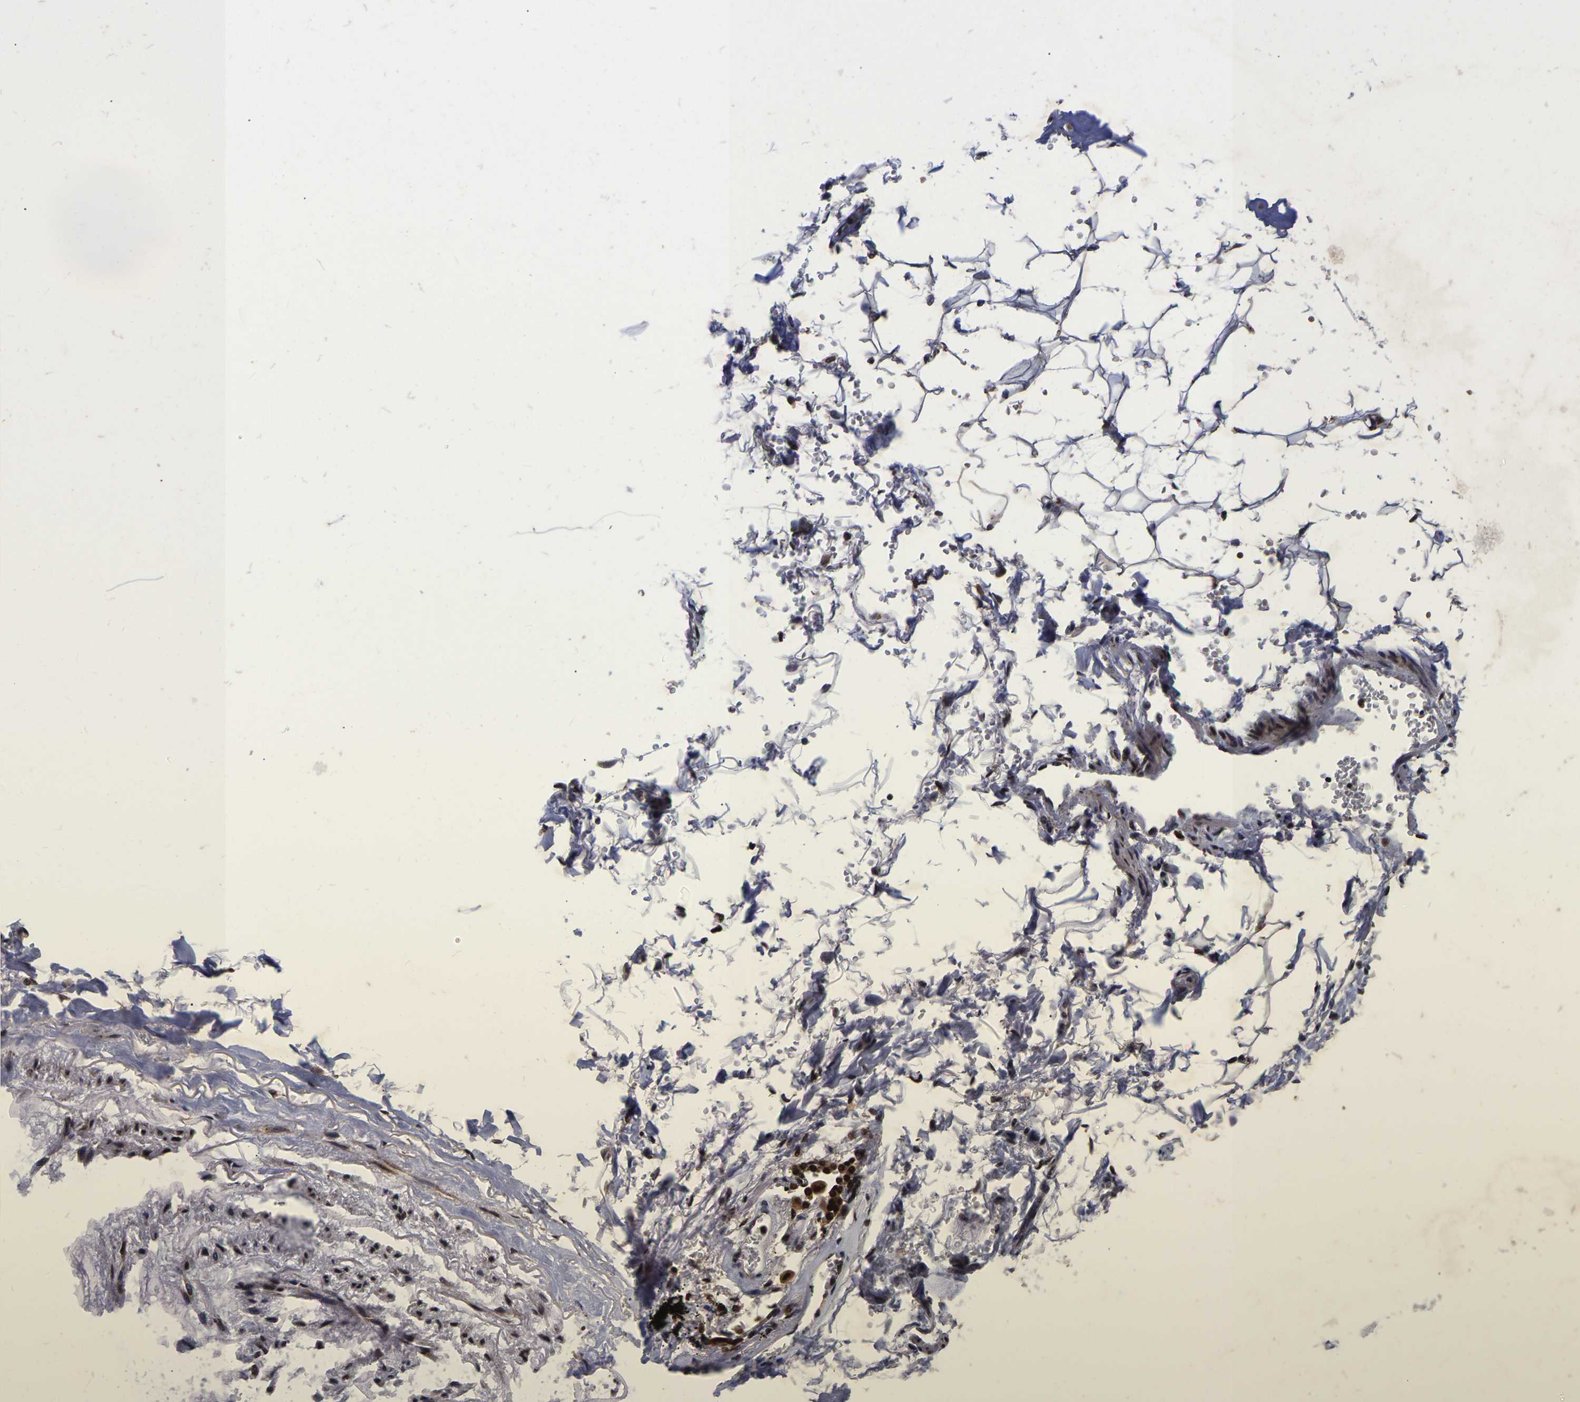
{"staining": {"intensity": "negative", "quantity": "none", "location": "none"}, "tissue": "adipose tissue", "cell_type": "Adipocytes", "image_type": "normal", "snomed": [{"axis": "morphology", "description": "Normal tissue, NOS"}, {"axis": "topography", "description": "Cartilage tissue"}, {"axis": "topography", "description": "Lung"}], "caption": "IHC image of benign adipose tissue: adipose tissue stained with DAB exhibits no significant protein positivity in adipocytes. (Immunohistochemistry (ihc), brightfield microscopy, high magnification).", "gene": "JUNB", "patient": {"sex": "female", "age": 77}}